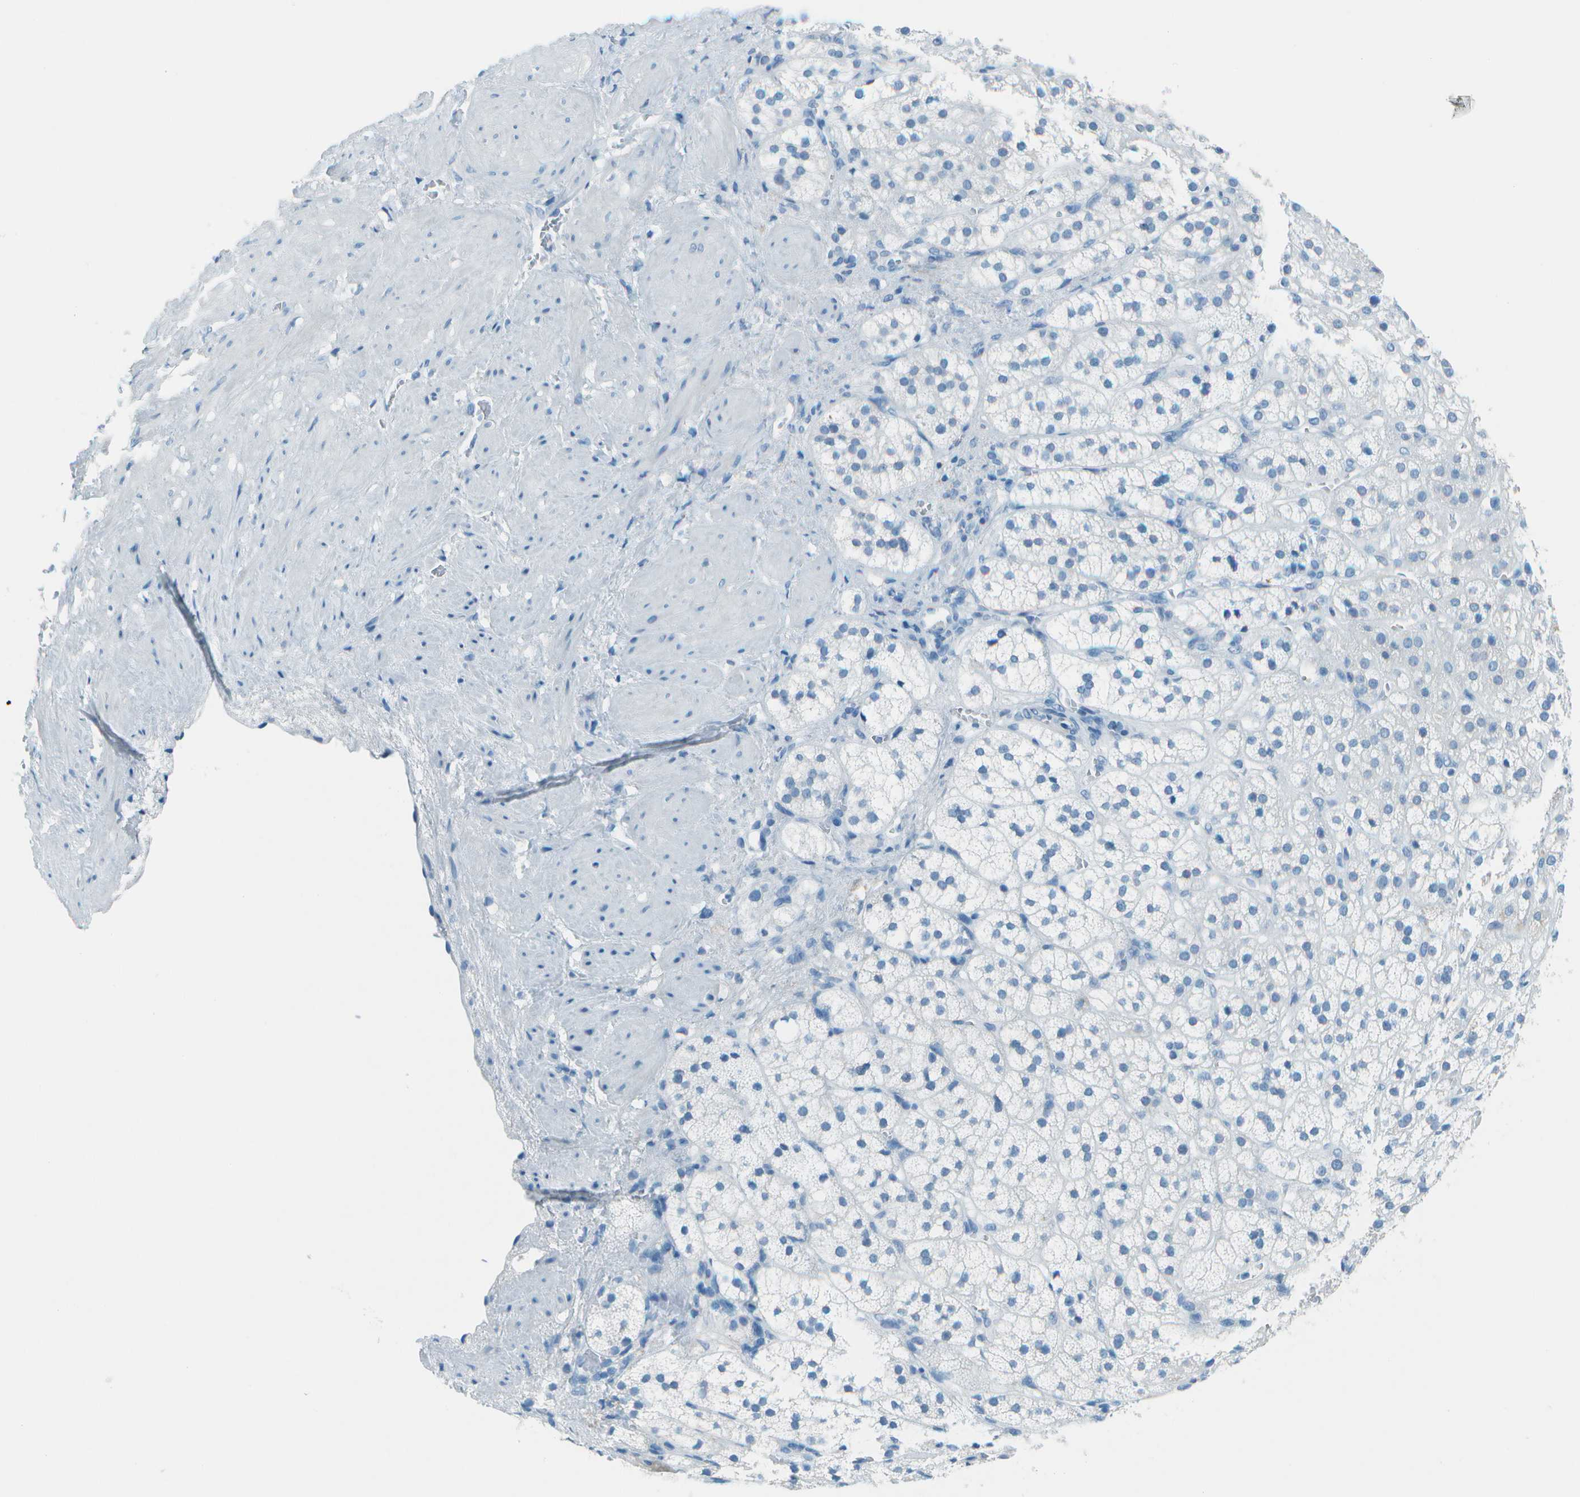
{"staining": {"intensity": "negative", "quantity": "none", "location": "none"}, "tissue": "adrenal gland", "cell_type": "Glandular cells", "image_type": "normal", "snomed": [{"axis": "morphology", "description": "Normal tissue, NOS"}, {"axis": "topography", "description": "Adrenal gland"}], "caption": "This is a photomicrograph of IHC staining of unremarkable adrenal gland, which shows no expression in glandular cells.", "gene": "FGF1", "patient": {"sex": "male", "age": 56}}